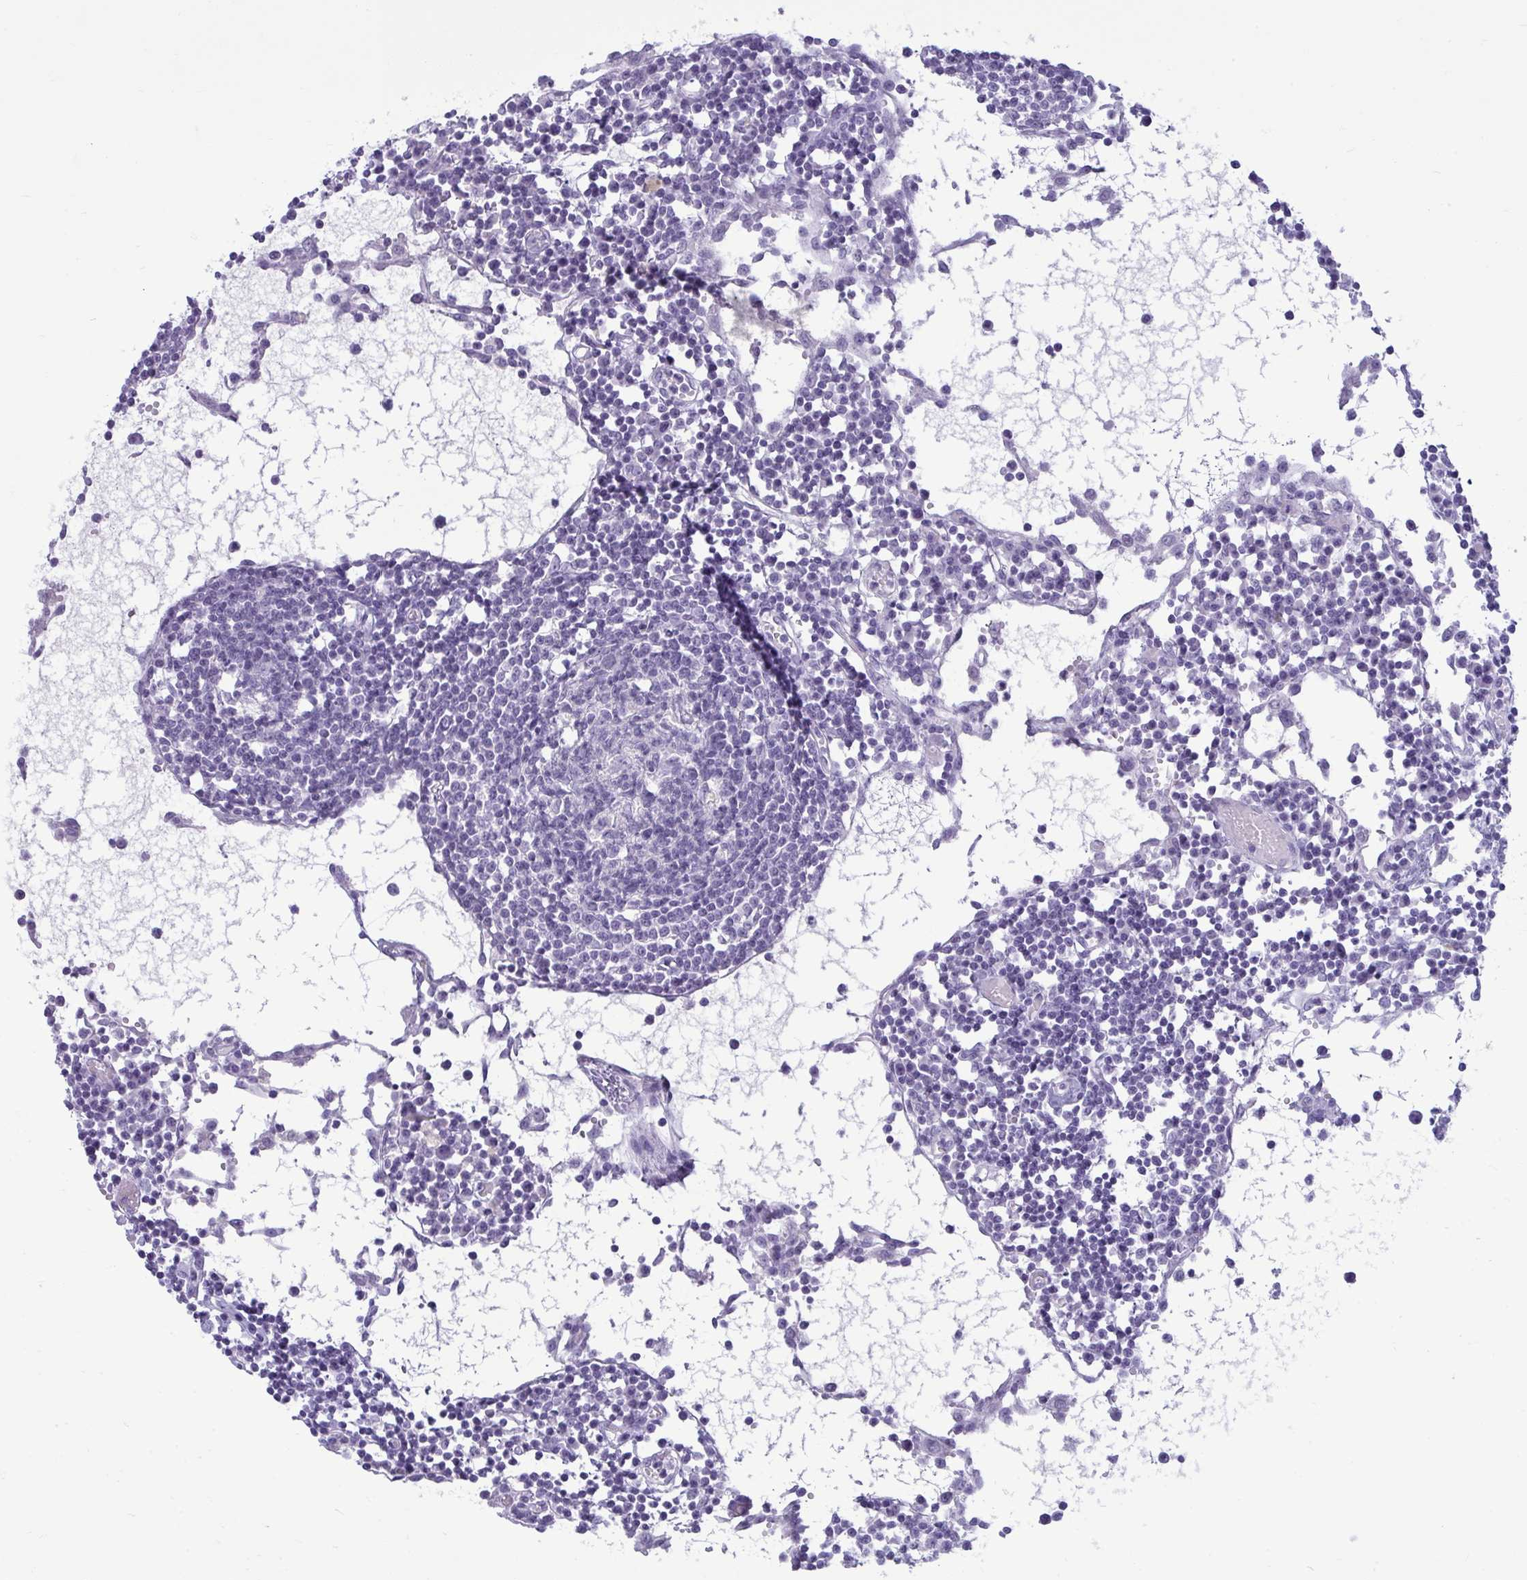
{"staining": {"intensity": "negative", "quantity": "none", "location": "none"}, "tissue": "lymph node", "cell_type": "Germinal center cells", "image_type": "normal", "snomed": [{"axis": "morphology", "description": "Normal tissue, NOS"}, {"axis": "topography", "description": "Lymph node"}], "caption": "This is a histopathology image of IHC staining of unremarkable lymph node, which shows no positivity in germinal center cells.", "gene": "ANKRD60", "patient": {"sex": "female", "age": 78}}